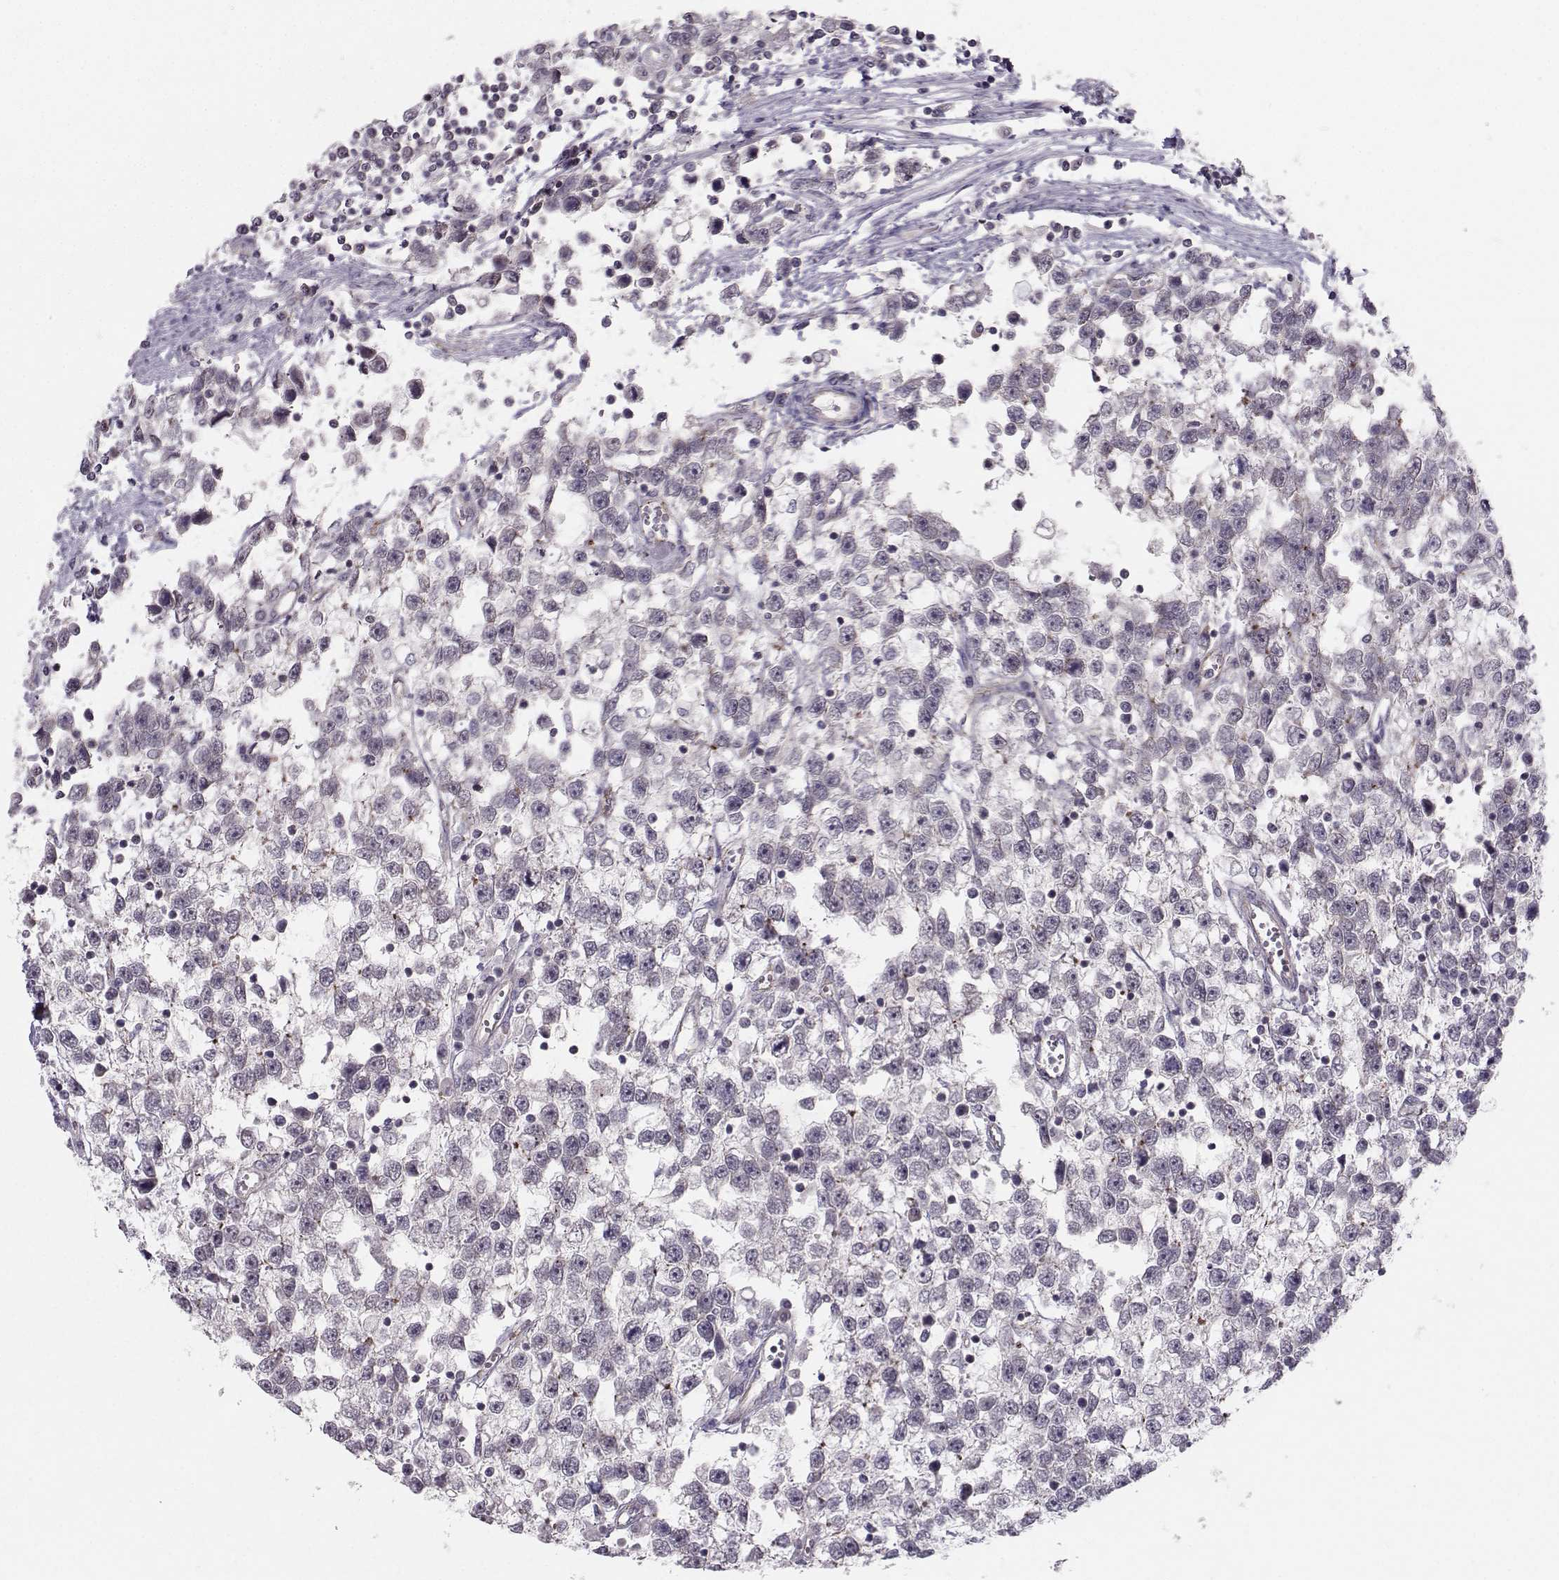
{"staining": {"intensity": "negative", "quantity": "none", "location": "none"}, "tissue": "testis cancer", "cell_type": "Tumor cells", "image_type": "cancer", "snomed": [{"axis": "morphology", "description": "Seminoma, NOS"}, {"axis": "topography", "description": "Testis"}], "caption": "Seminoma (testis) was stained to show a protein in brown. There is no significant expression in tumor cells.", "gene": "MAST1", "patient": {"sex": "male", "age": 34}}